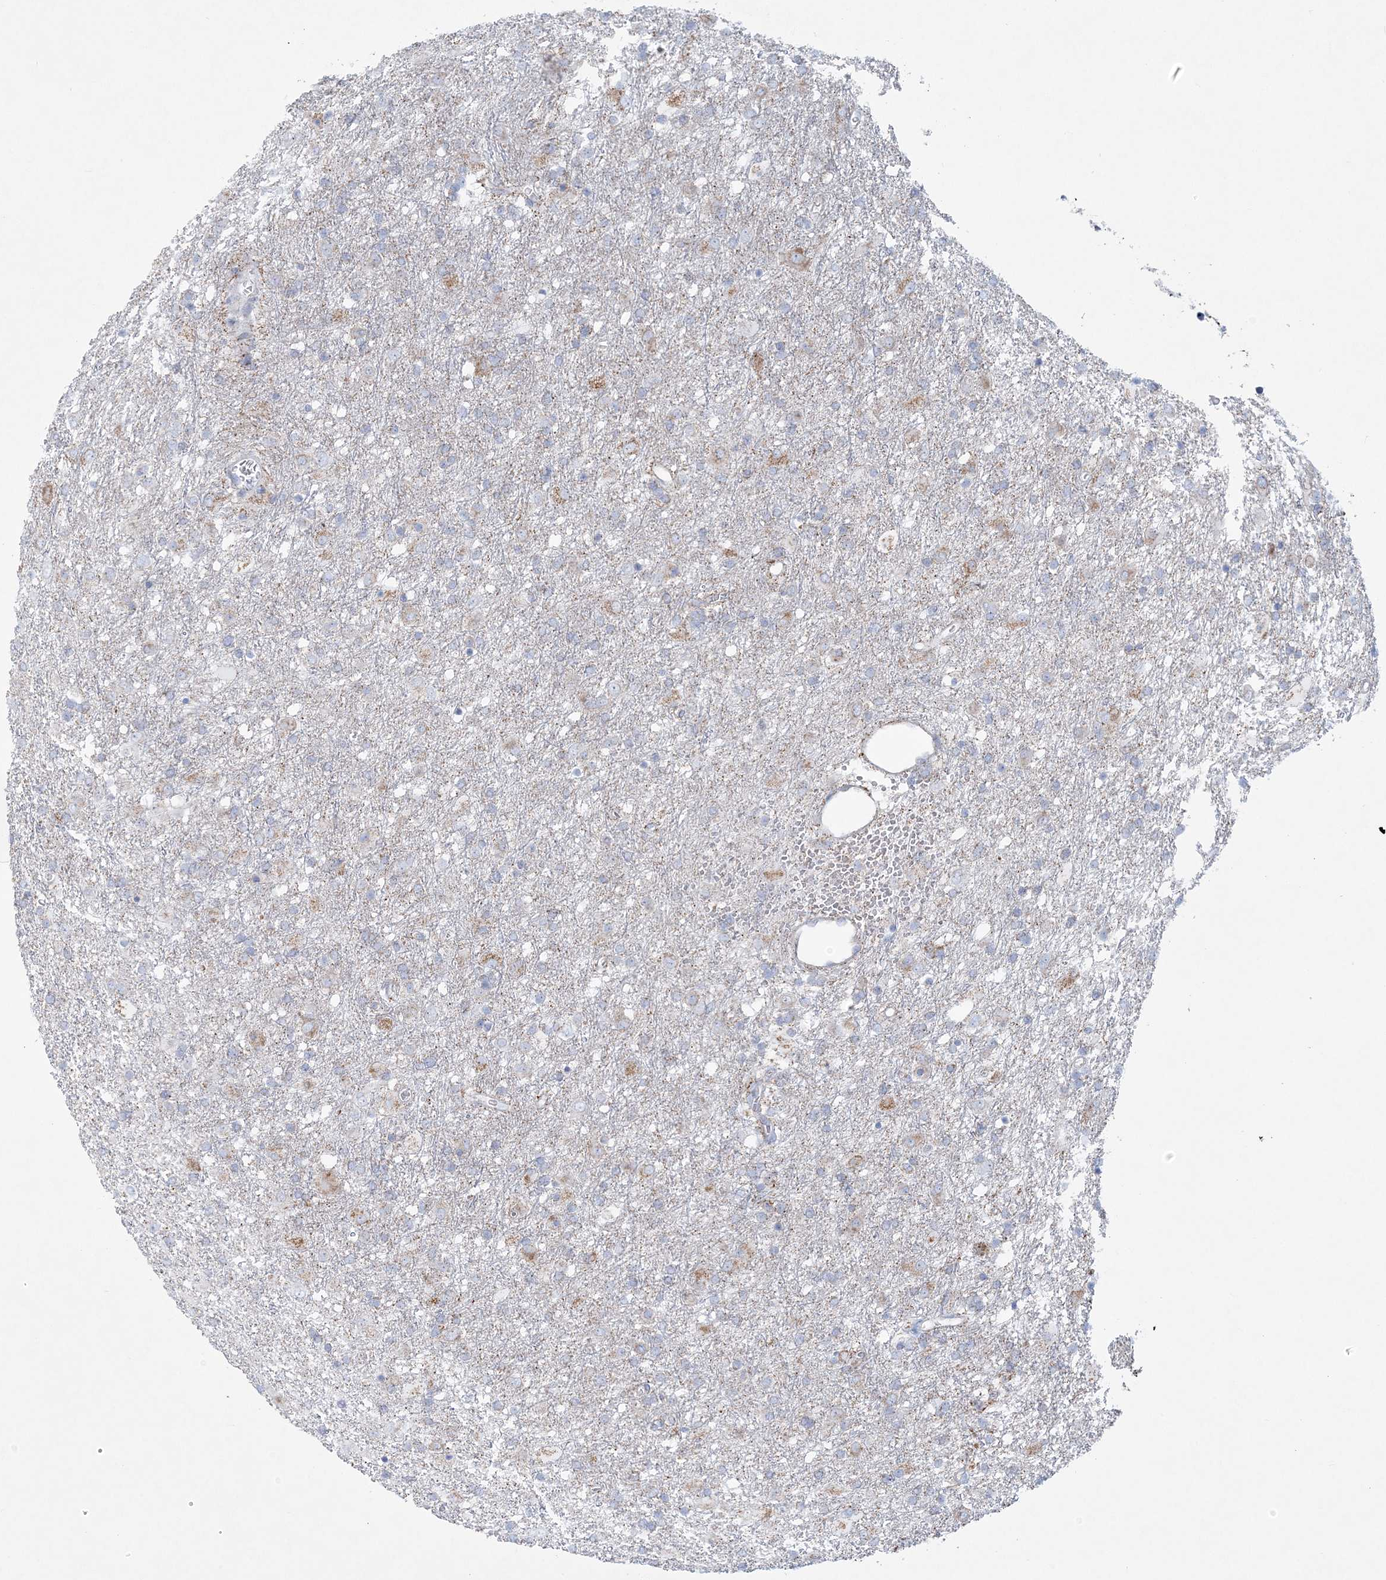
{"staining": {"intensity": "weak", "quantity": "<25%", "location": "cytoplasmic/membranous"}, "tissue": "glioma", "cell_type": "Tumor cells", "image_type": "cancer", "snomed": [{"axis": "morphology", "description": "Glioma, malignant, Low grade"}, {"axis": "topography", "description": "Brain"}], "caption": "Micrograph shows no protein staining in tumor cells of malignant glioma (low-grade) tissue.", "gene": "TBC1D7", "patient": {"sex": "male", "age": 65}}